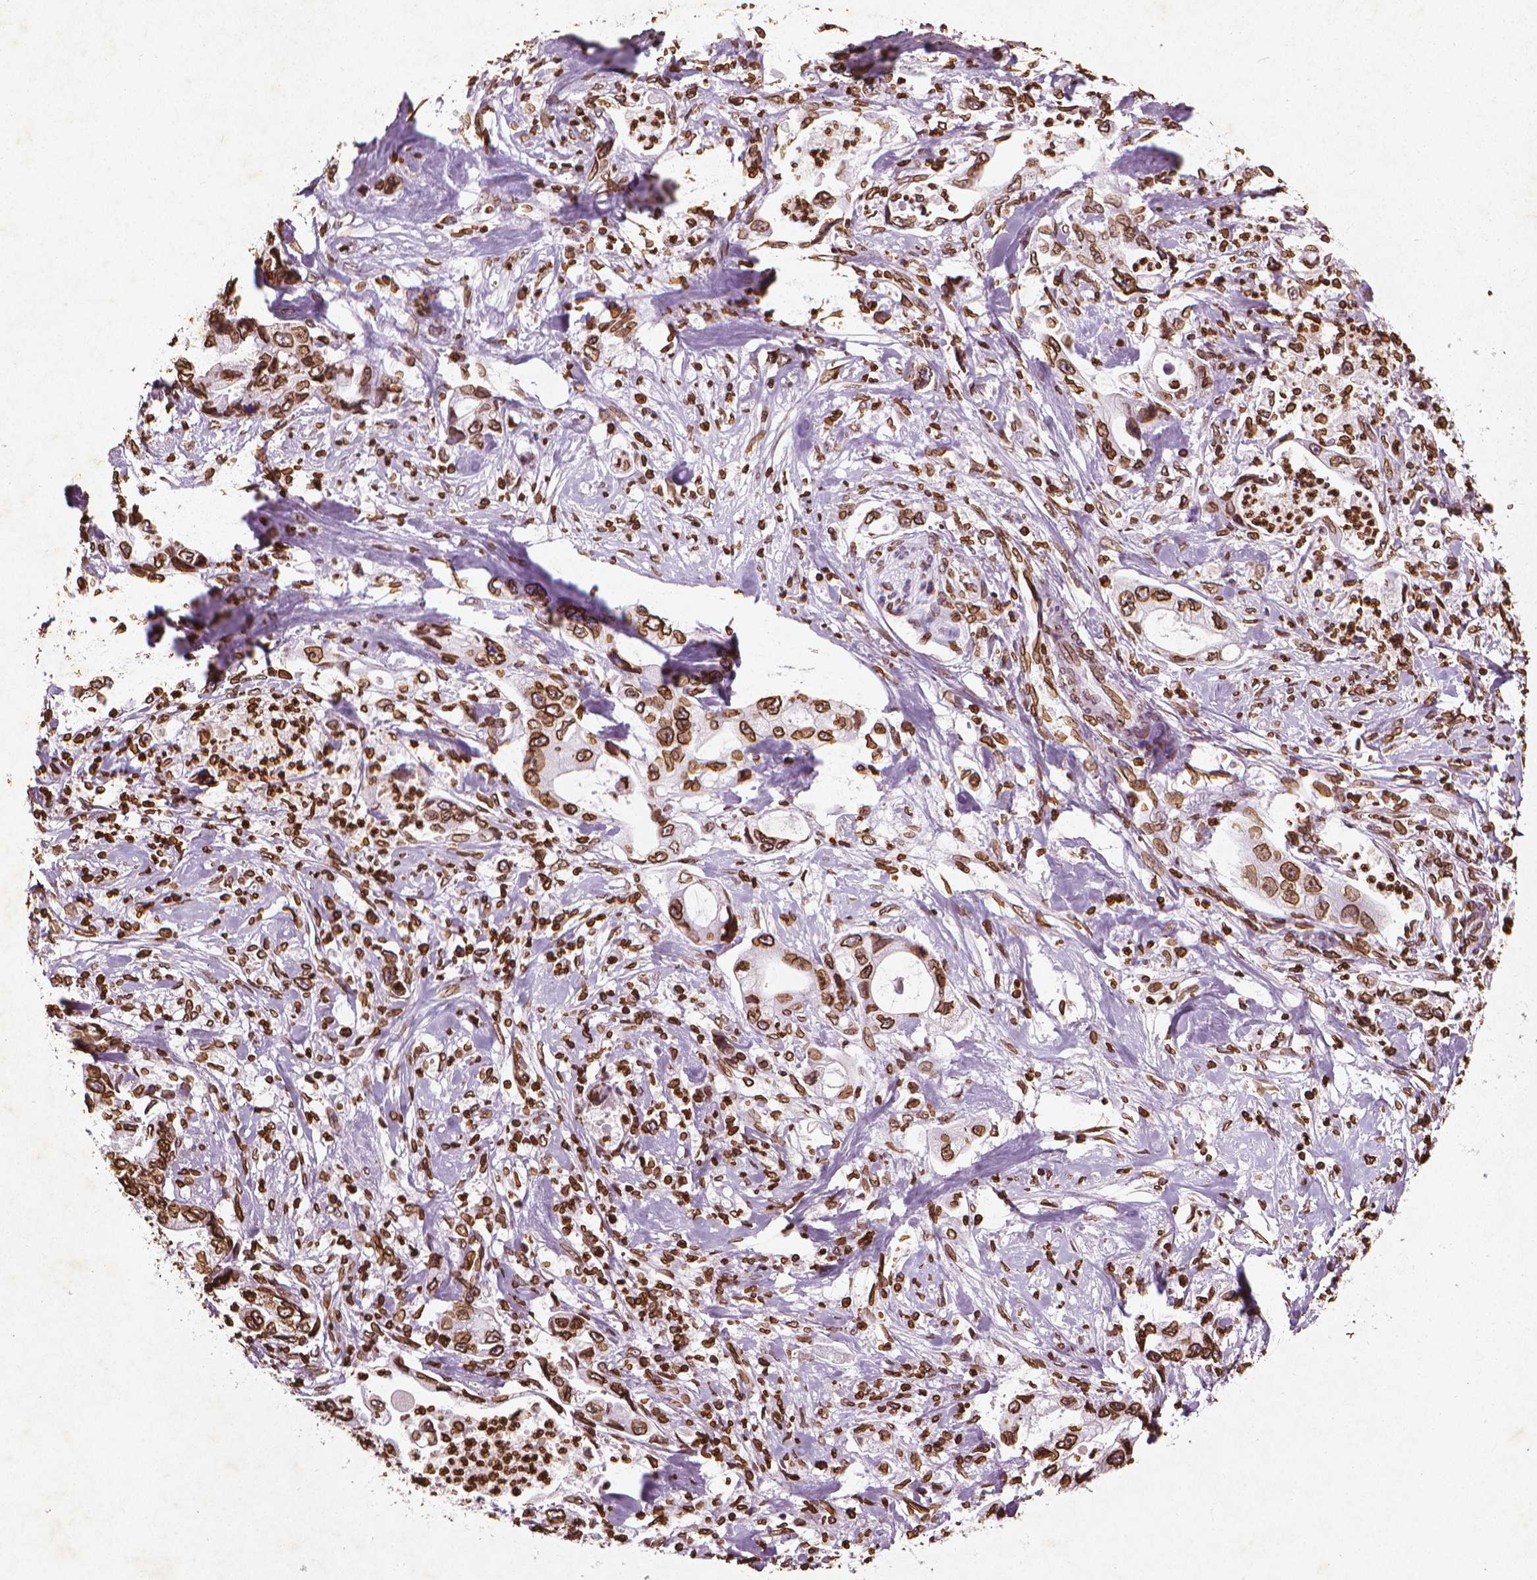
{"staining": {"intensity": "strong", "quantity": ">75%", "location": "cytoplasmic/membranous,nuclear"}, "tissue": "stomach cancer", "cell_type": "Tumor cells", "image_type": "cancer", "snomed": [{"axis": "morphology", "description": "Adenocarcinoma, NOS"}, {"axis": "topography", "description": "Pancreas"}, {"axis": "topography", "description": "Stomach, upper"}], "caption": "Protein staining shows strong cytoplasmic/membranous and nuclear positivity in about >75% of tumor cells in stomach cancer (adenocarcinoma). The staining is performed using DAB (3,3'-diaminobenzidine) brown chromogen to label protein expression. The nuclei are counter-stained blue using hematoxylin.", "gene": "LMNB1", "patient": {"sex": "male", "age": 77}}